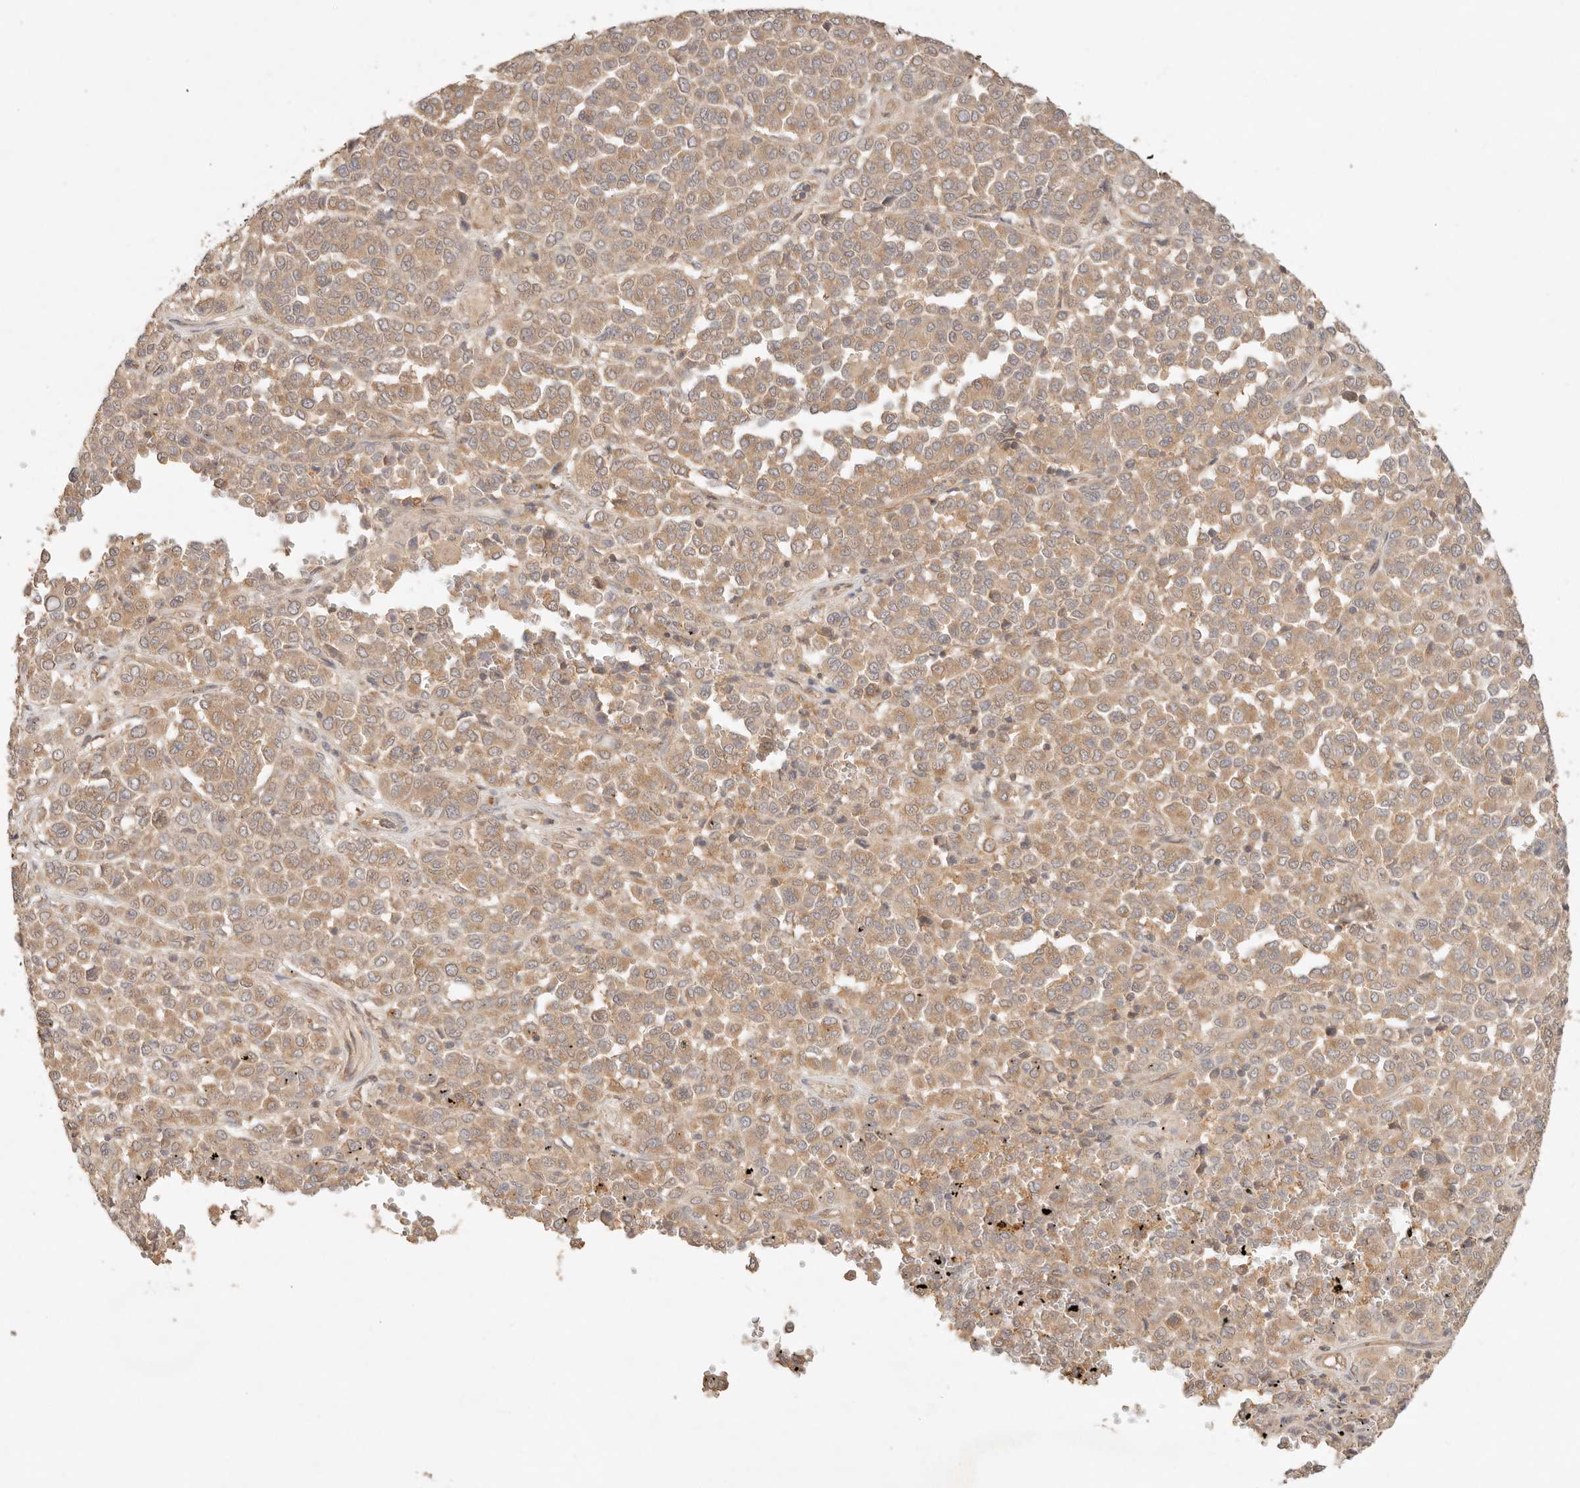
{"staining": {"intensity": "moderate", "quantity": ">75%", "location": "cytoplasmic/membranous"}, "tissue": "melanoma", "cell_type": "Tumor cells", "image_type": "cancer", "snomed": [{"axis": "morphology", "description": "Malignant melanoma, Metastatic site"}, {"axis": "topography", "description": "Pancreas"}], "caption": "Immunohistochemistry staining of malignant melanoma (metastatic site), which exhibits medium levels of moderate cytoplasmic/membranous staining in about >75% of tumor cells indicating moderate cytoplasmic/membranous protein positivity. The staining was performed using DAB (3,3'-diaminobenzidine) (brown) for protein detection and nuclei were counterstained in hematoxylin (blue).", "gene": "HECTD3", "patient": {"sex": "female", "age": 30}}